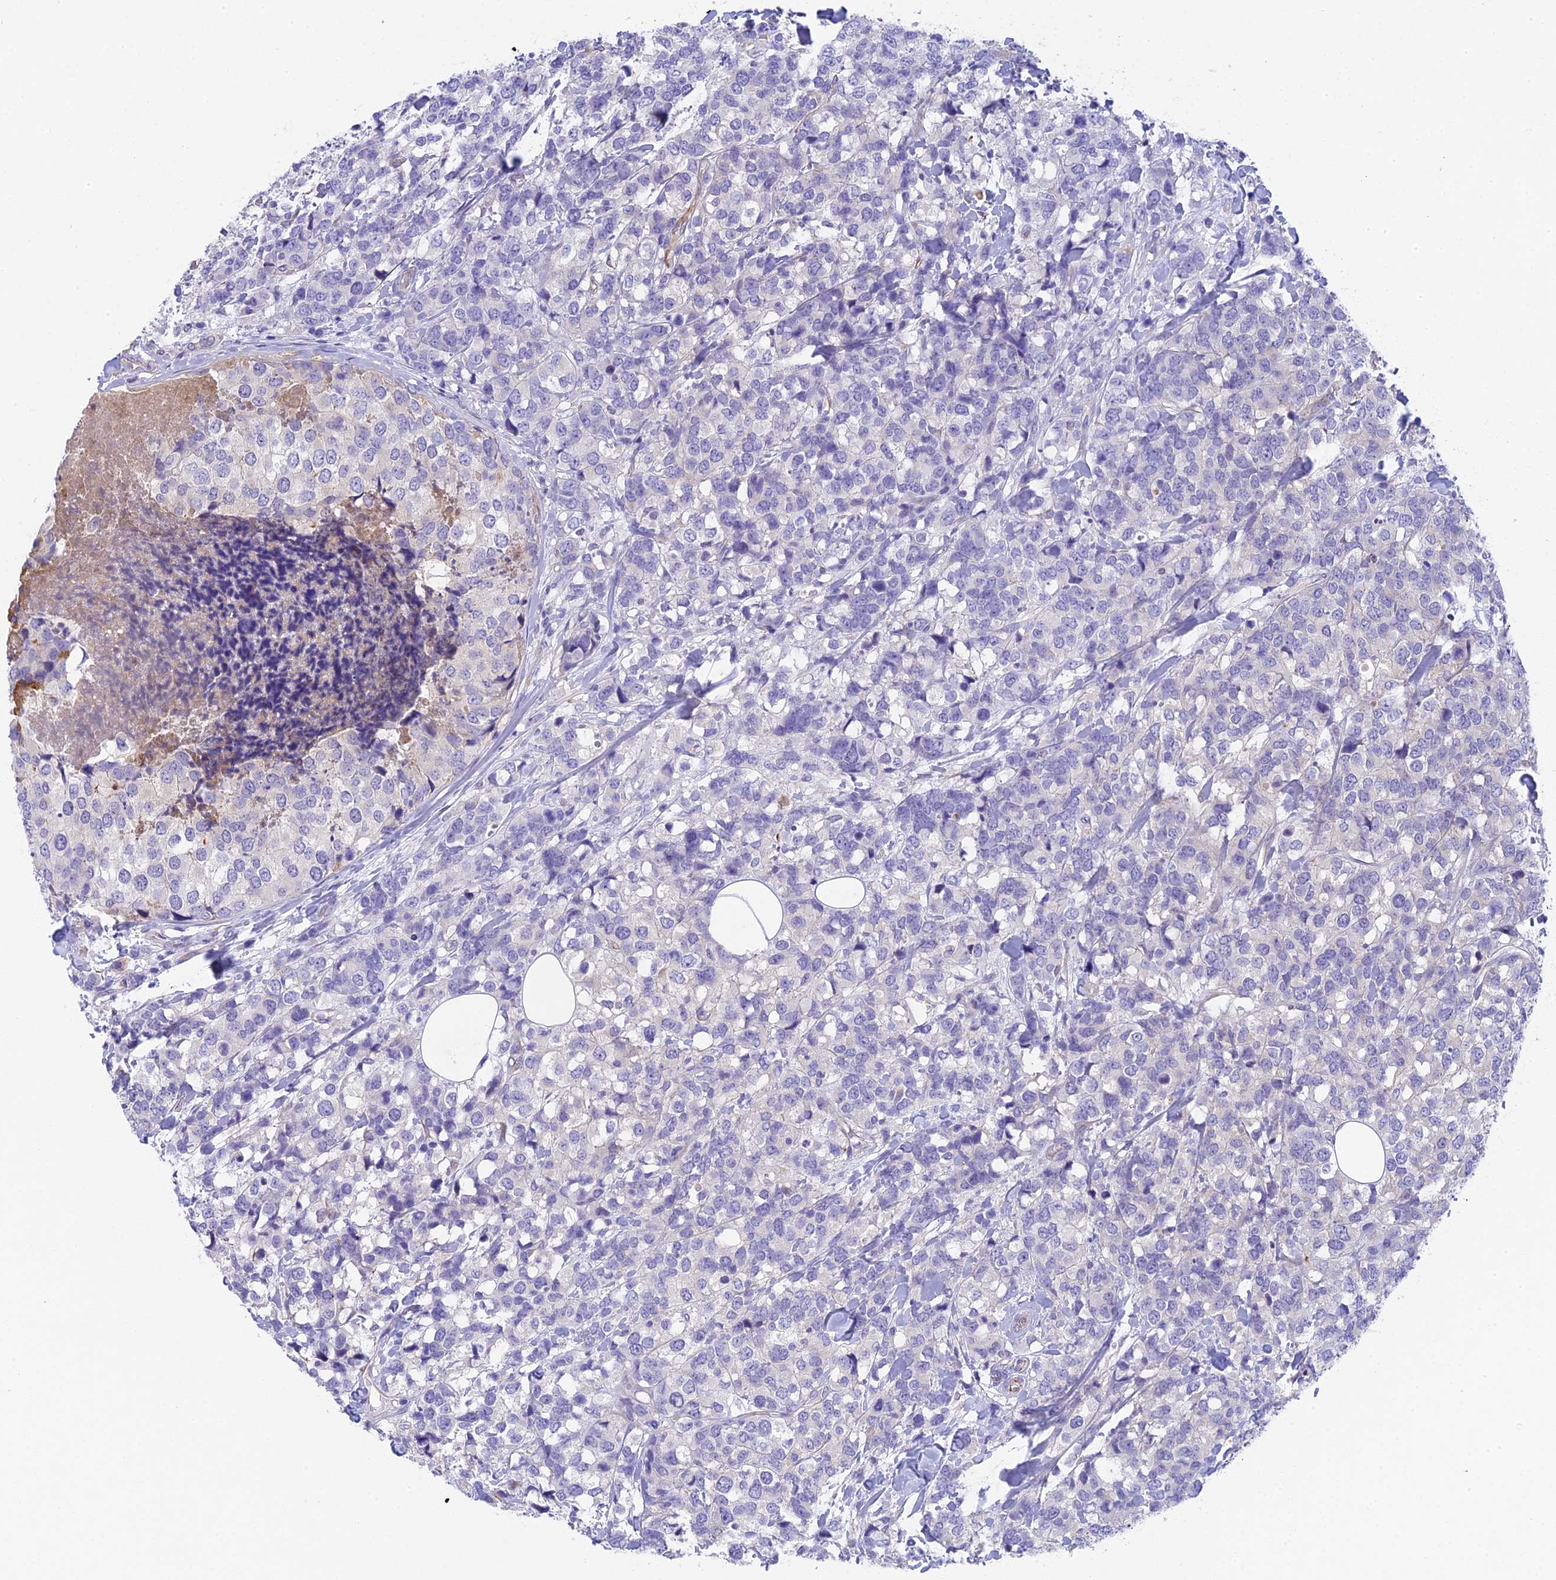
{"staining": {"intensity": "negative", "quantity": "none", "location": "none"}, "tissue": "breast cancer", "cell_type": "Tumor cells", "image_type": "cancer", "snomed": [{"axis": "morphology", "description": "Lobular carcinoma"}, {"axis": "topography", "description": "Breast"}], "caption": "Immunohistochemistry (IHC) of breast cancer displays no positivity in tumor cells.", "gene": "TACSTD2", "patient": {"sex": "female", "age": 59}}